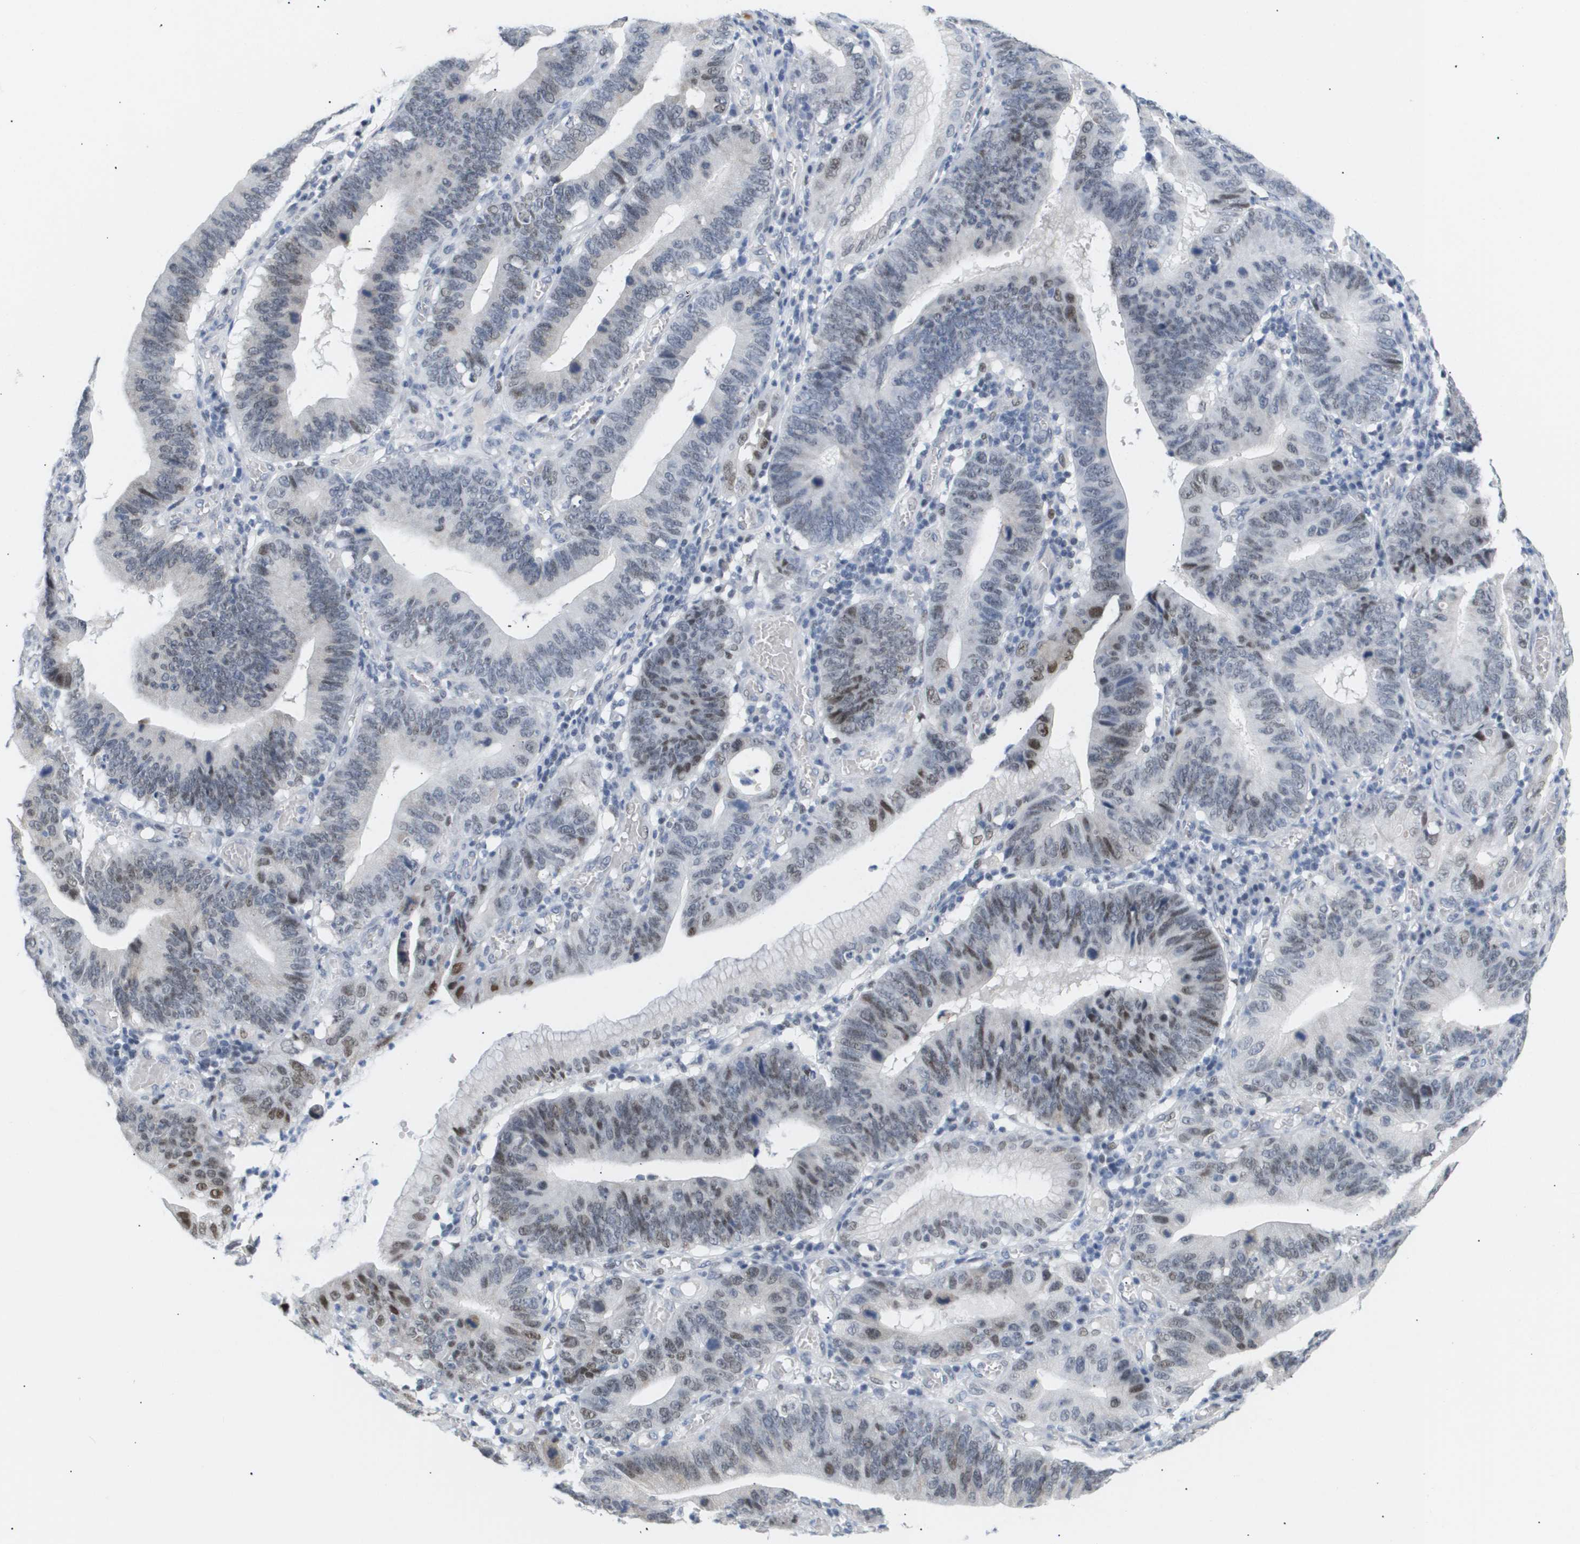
{"staining": {"intensity": "moderate", "quantity": "<25%", "location": "nuclear"}, "tissue": "stomach cancer", "cell_type": "Tumor cells", "image_type": "cancer", "snomed": [{"axis": "morphology", "description": "Adenocarcinoma, NOS"}, {"axis": "topography", "description": "Stomach"}, {"axis": "topography", "description": "Gastric cardia"}], "caption": "The immunohistochemical stain shows moderate nuclear staining in tumor cells of adenocarcinoma (stomach) tissue.", "gene": "PPARD", "patient": {"sex": "male", "age": 59}}